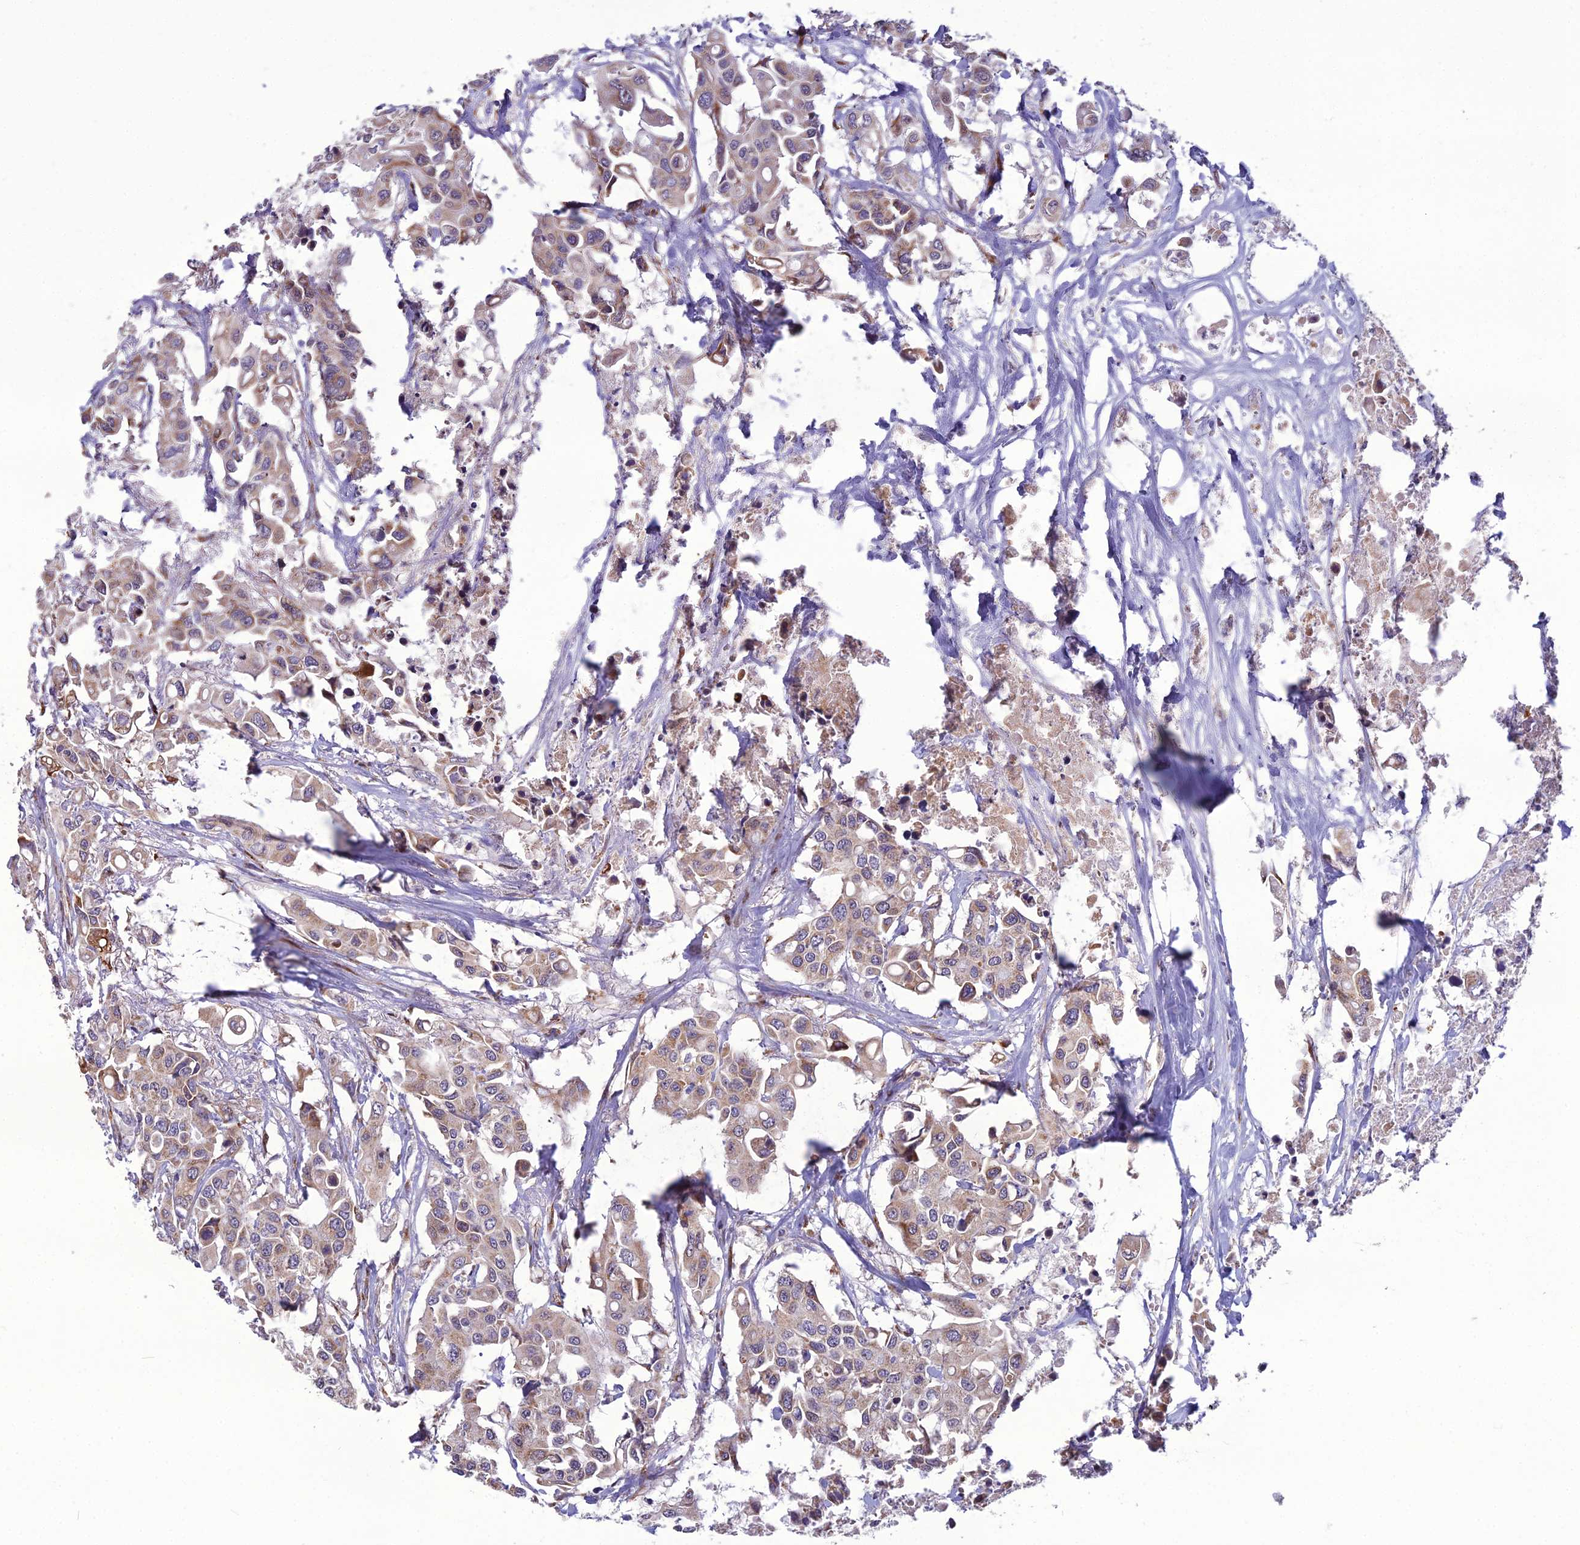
{"staining": {"intensity": "weak", "quantity": ">75%", "location": "cytoplasmic/membranous"}, "tissue": "colorectal cancer", "cell_type": "Tumor cells", "image_type": "cancer", "snomed": [{"axis": "morphology", "description": "Adenocarcinoma, NOS"}, {"axis": "topography", "description": "Colon"}], "caption": "Human adenocarcinoma (colorectal) stained with a brown dye shows weak cytoplasmic/membranous positive positivity in approximately >75% of tumor cells.", "gene": "NODAL", "patient": {"sex": "male", "age": 77}}